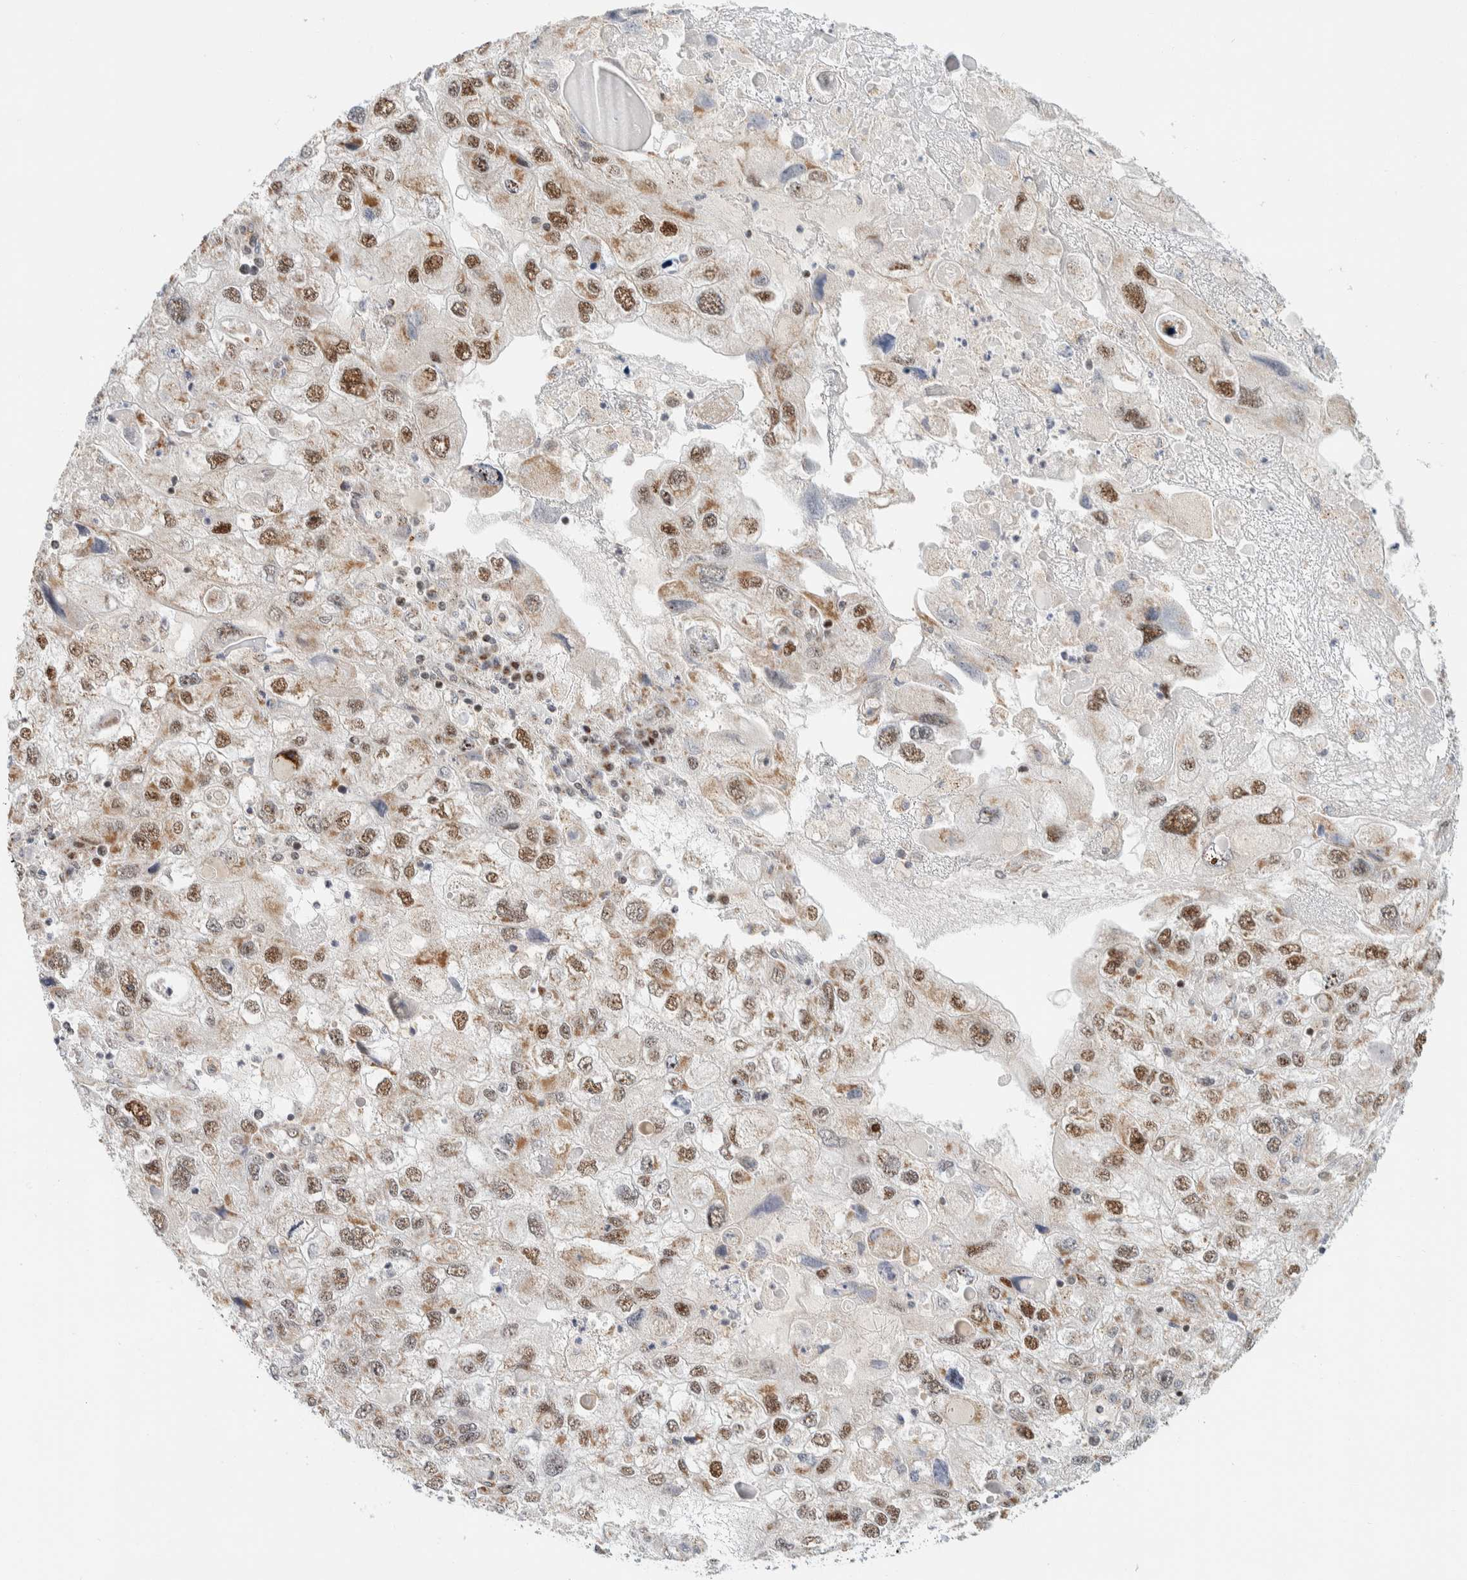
{"staining": {"intensity": "moderate", "quantity": ">75%", "location": "cytoplasmic/membranous,nuclear"}, "tissue": "endometrial cancer", "cell_type": "Tumor cells", "image_type": "cancer", "snomed": [{"axis": "morphology", "description": "Adenocarcinoma, NOS"}, {"axis": "topography", "description": "Endometrium"}], "caption": "Adenocarcinoma (endometrial) stained with DAB (3,3'-diaminobenzidine) IHC shows medium levels of moderate cytoplasmic/membranous and nuclear expression in about >75% of tumor cells.", "gene": "TSPAN32", "patient": {"sex": "female", "age": 49}}